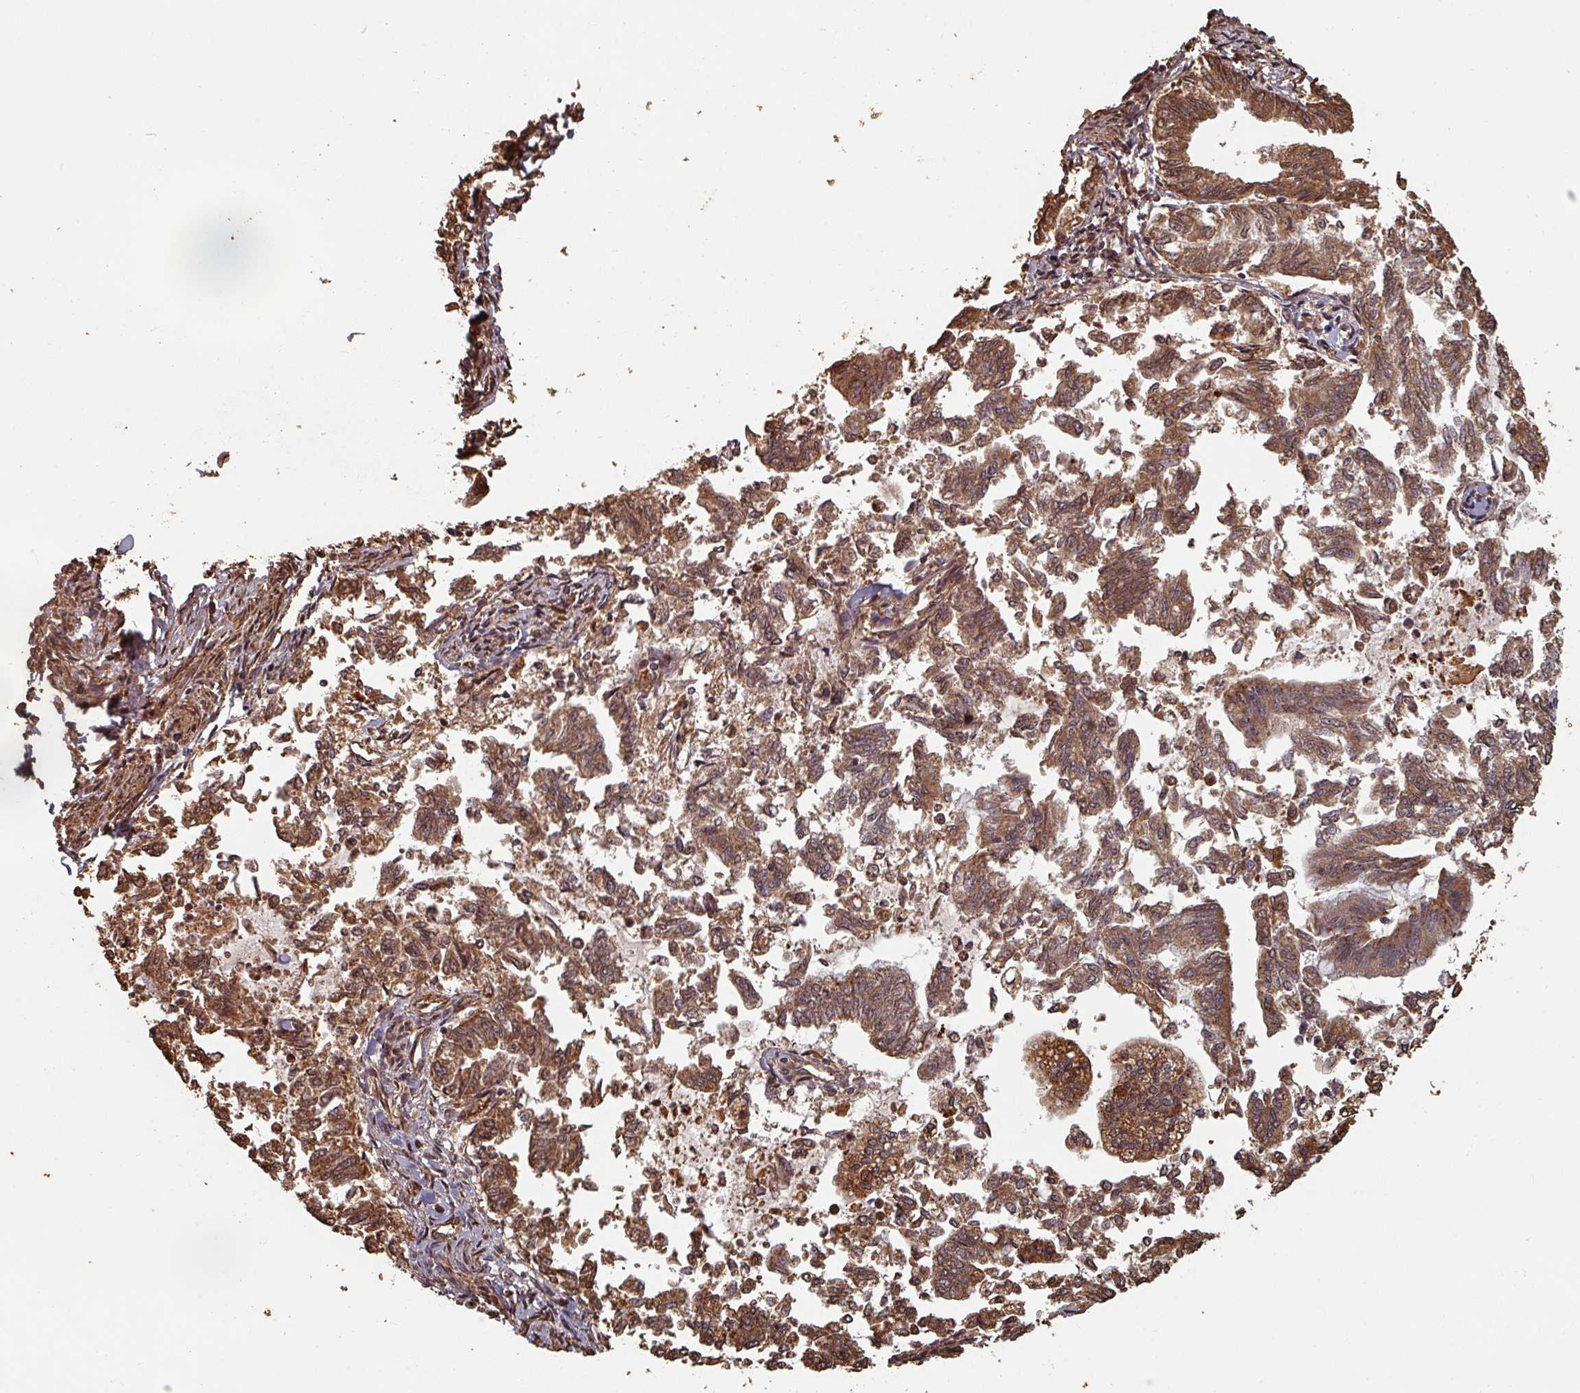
{"staining": {"intensity": "moderate", "quantity": ">75%", "location": "cytoplasmic/membranous,nuclear"}, "tissue": "endometrial cancer", "cell_type": "Tumor cells", "image_type": "cancer", "snomed": [{"axis": "morphology", "description": "Adenocarcinoma, NOS"}, {"axis": "topography", "description": "Endometrium"}], "caption": "IHC micrograph of neoplastic tissue: human endometrial cancer (adenocarcinoma) stained using immunohistochemistry exhibits medium levels of moderate protein expression localized specifically in the cytoplasmic/membranous and nuclear of tumor cells, appearing as a cytoplasmic/membranous and nuclear brown color.", "gene": "EID1", "patient": {"sex": "female", "age": 79}}